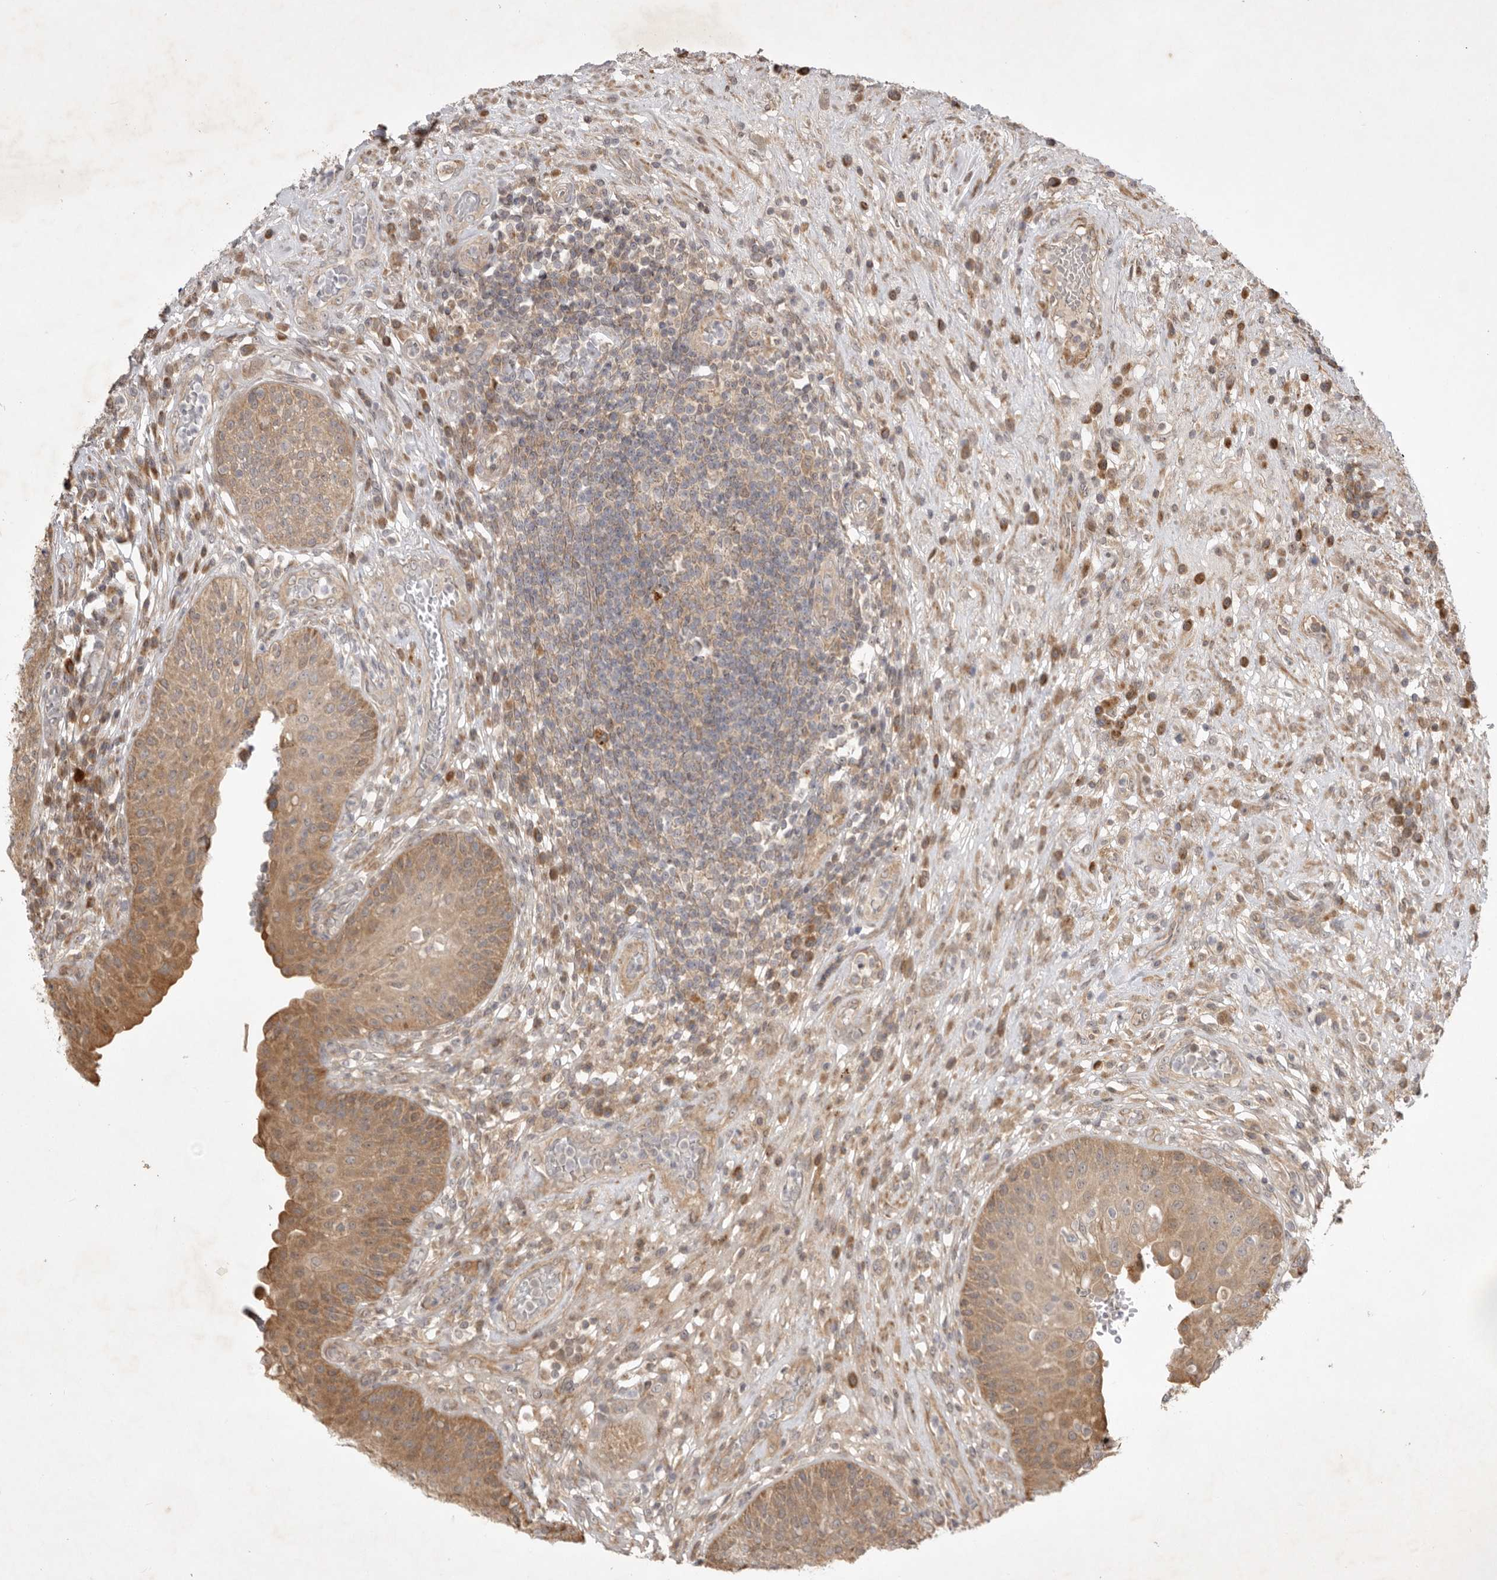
{"staining": {"intensity": "moderate", "quantity": ">75%", "location": "cytoplasmic/membranous"}, "tissue": "urinary bladder", "cell_type": "Urothelial cells", "image_type": "normal", "snomed": [{"axis": "morphology", "description": "Normal tissue, NOS"}, {"axis": "topography", "description": "Urinary bladder"}], "caption": "Urinary bladder stained with IHC displays moderate cytoplasmic/membranous expression in approximately >75% of urothelial cells. The staining was performed using DAB (3,3'-diaminobenzidine), with brown indicating positive protein expression. Nuclei are stained blue with hematoxylin.", "gene": "DPH7", "patient": {"sex": "female", "age": 62}}